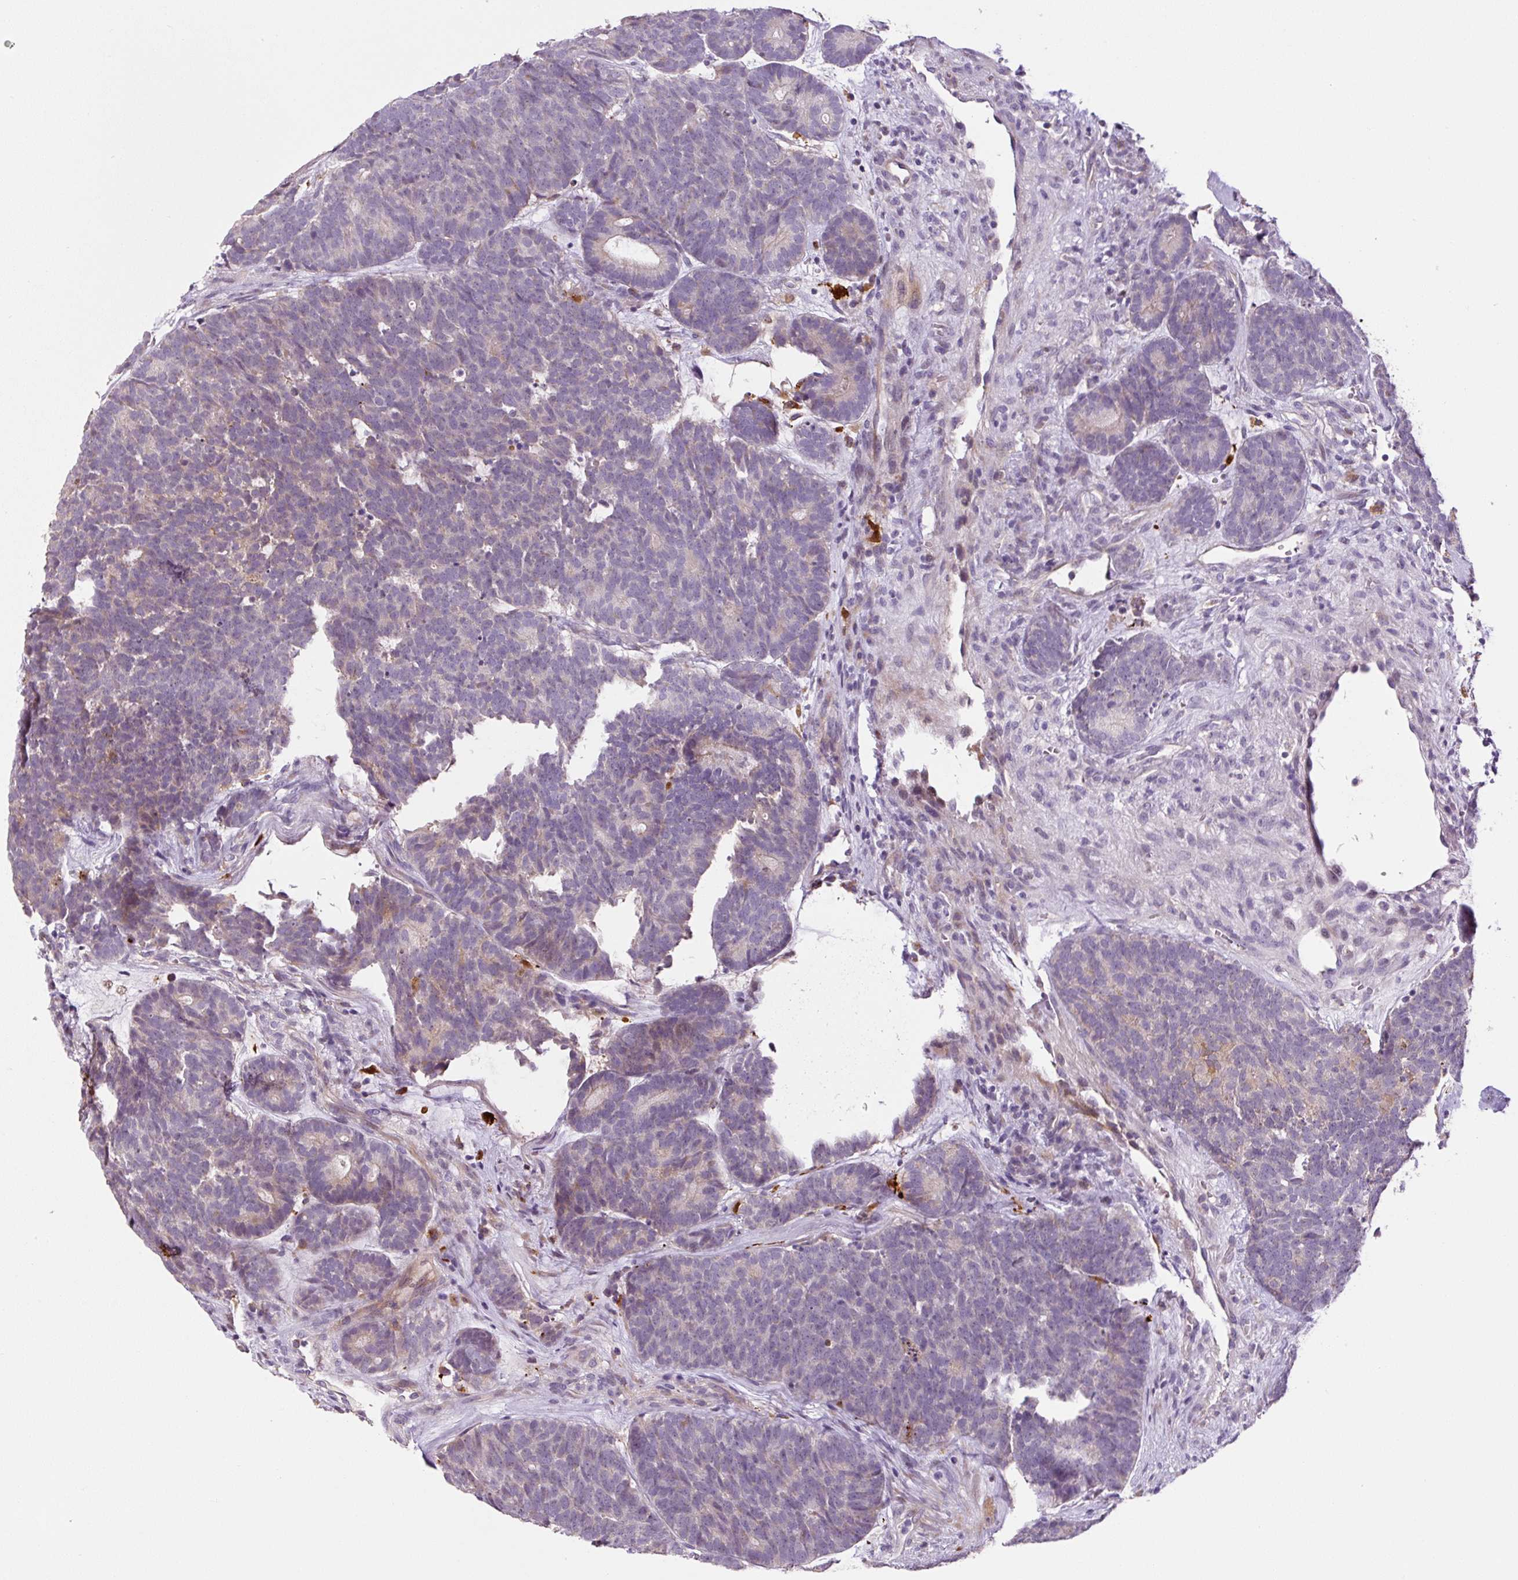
{"staining": {"intensity": "weak", "quantity": "<25%", "location": "cytoplasmic/membranous"}, "tissue": "head and neck cancer", "cell_type": "Tumor cells", "image_type": "cancer", "snomed": [{"axis": "morphology", "description": "Adenocarcinoma, NOS"}, {"axis": "topography", "description": "Head-Neck"}], "caption": "Photomicrograph shows no protein positivity in tumor cells of head and neck cancer tissue.", "gene": "FUT10", "patient": {"sex": "female", "age": 81}}